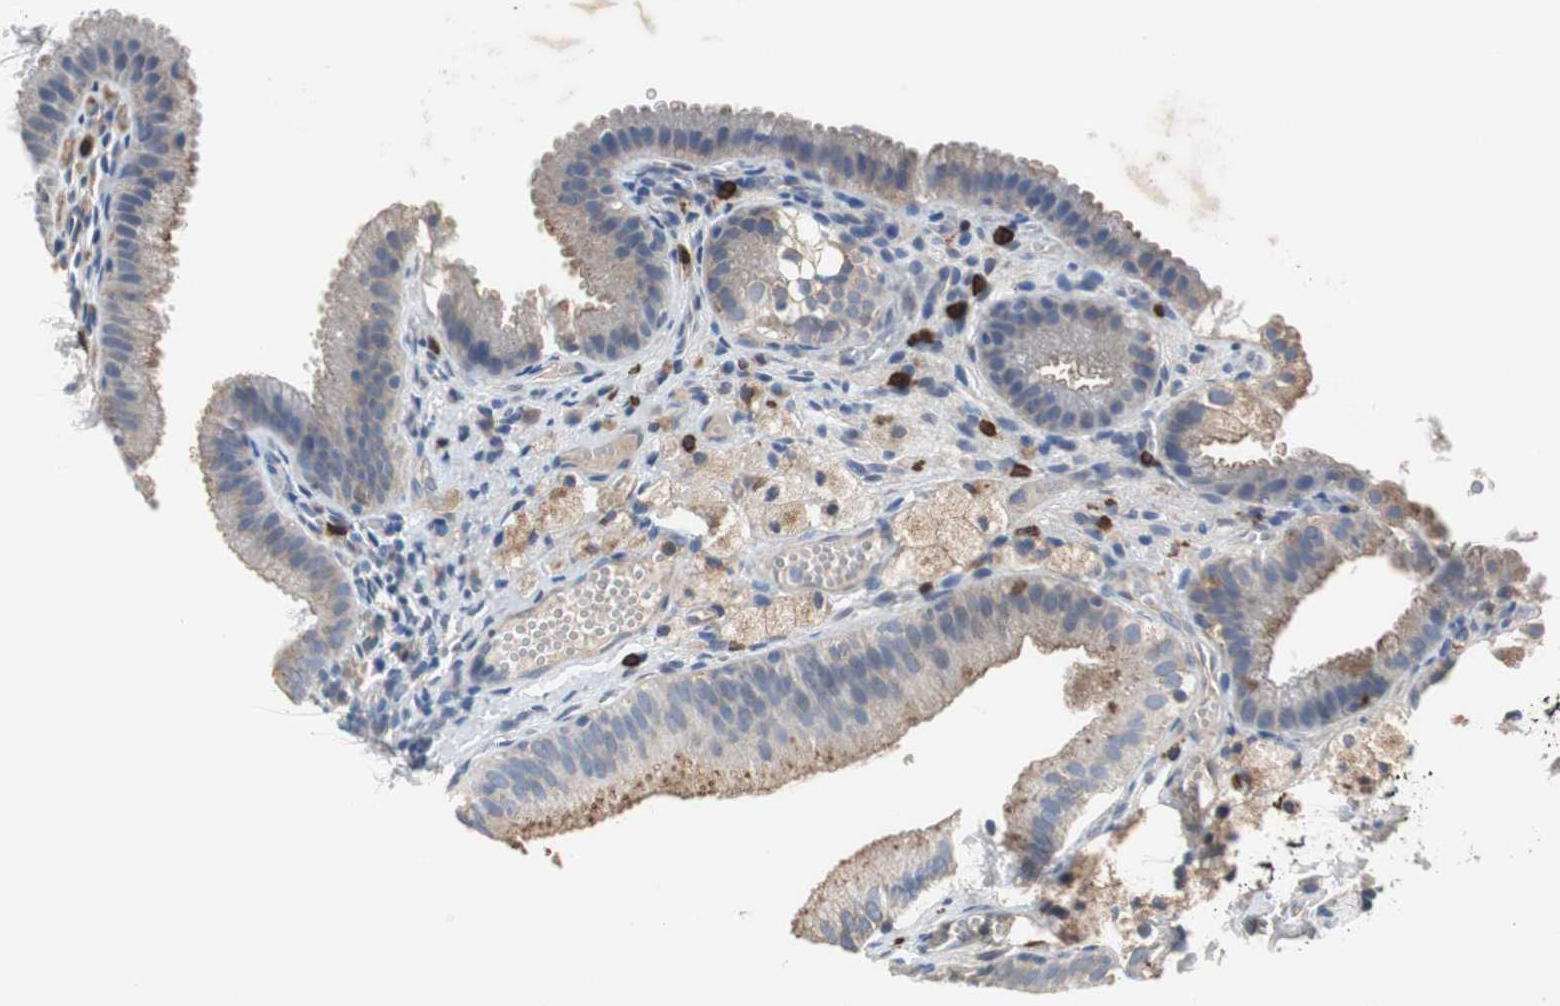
{"staining": {"intensity": "weak", "quantity": "<25%", "location": "cytoplasmic/membranous"}, "tissue": "gallbladder", "cell_type": "Glandular cells", "image_type": "normal", "snomed": [{"axis": "morphology", "description": "Normal tissue, NOS"}, {"axis": "topography", "description": "Gallbladder"}], "caption": "Immunohistochemistry (IHC) histopathology image of normal gallbladder stained for a protein (brown), which displays no positivity in glandular cells. The staining is performed using DAB brown chromogen with nuclei counter-stained in using hematoxylin.", "gene": "SORT1", "patient": {"sex": "female", "age": 24}}